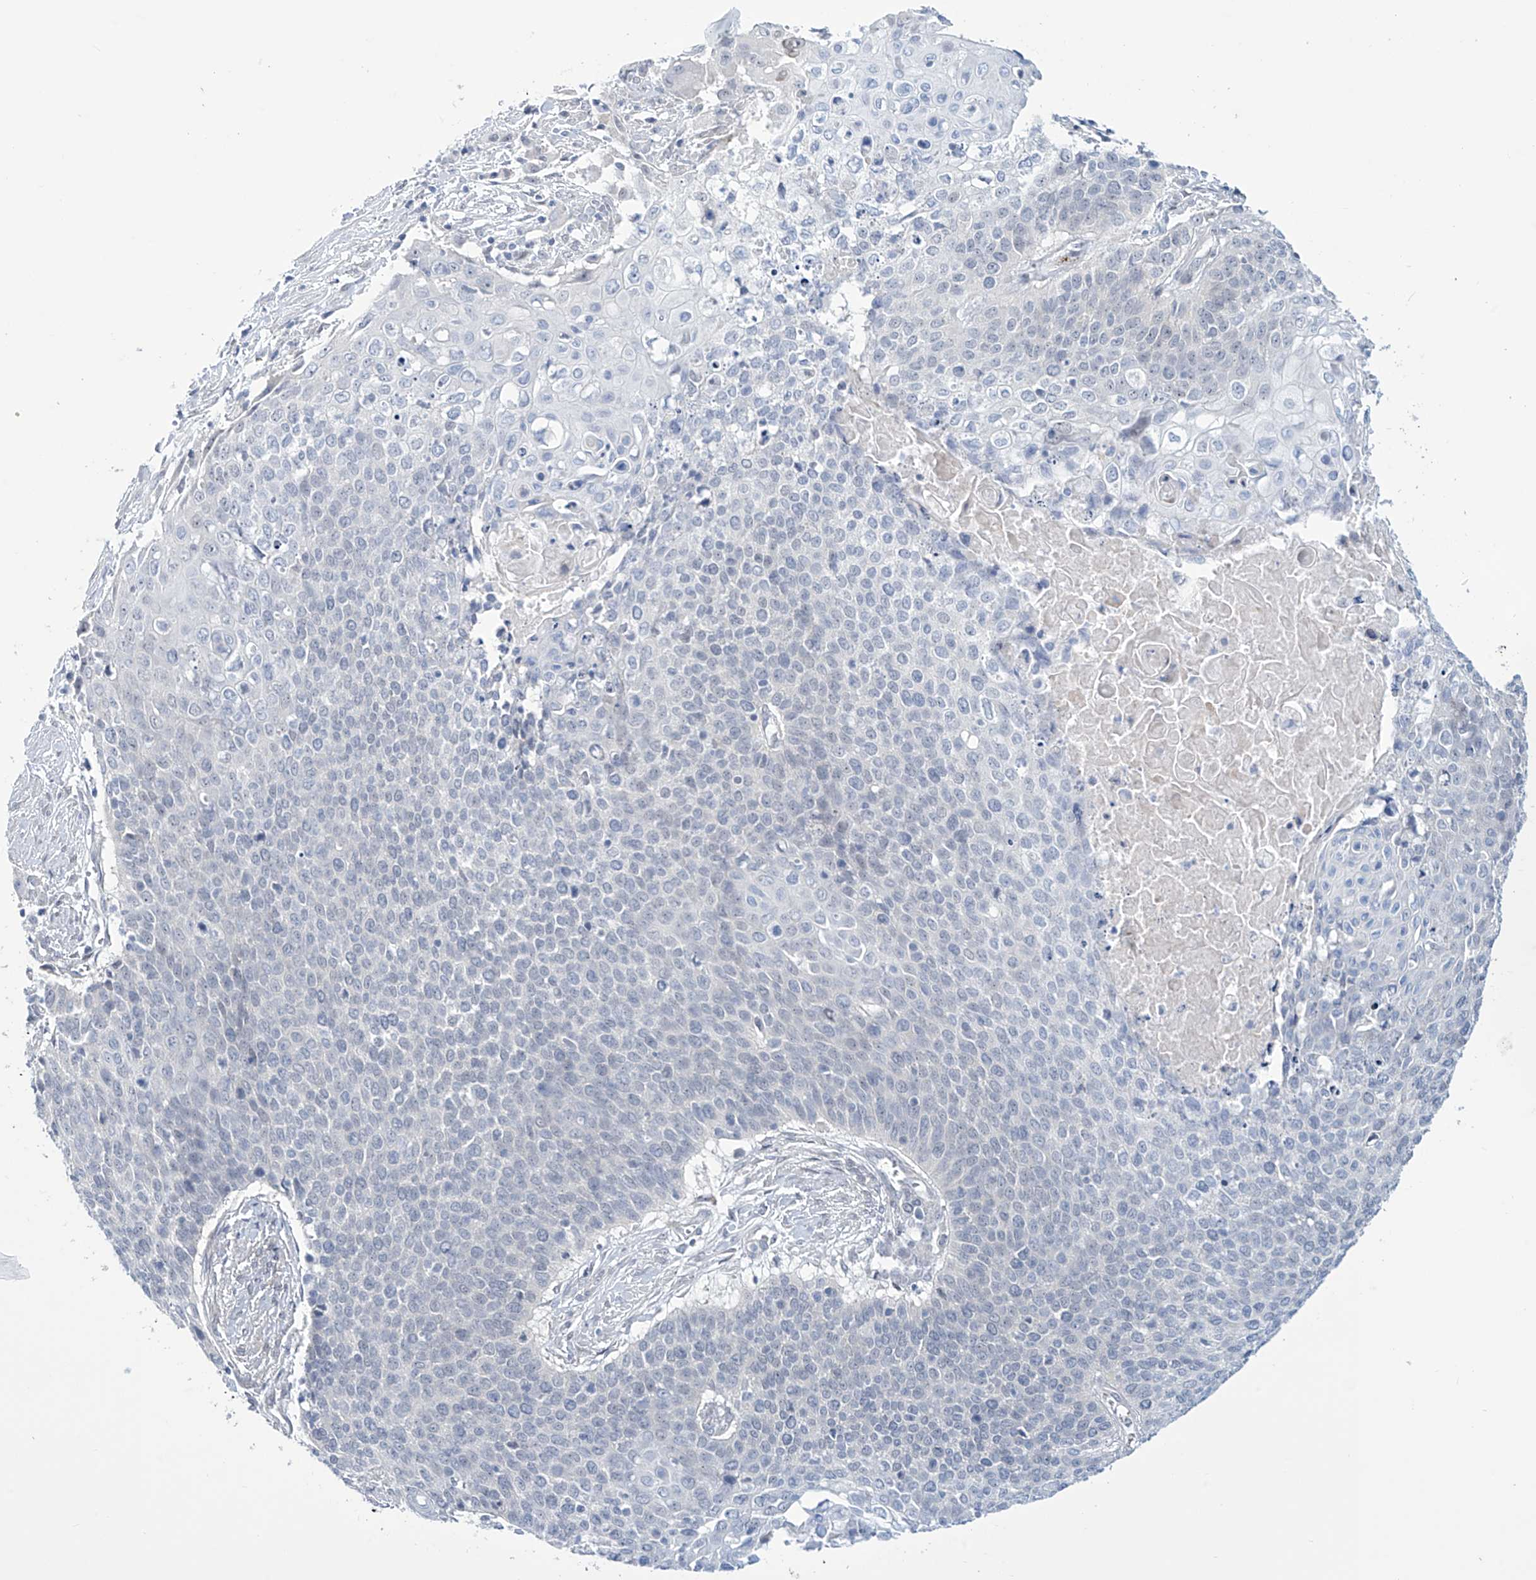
{"staining": {"intensity": "negative", "quantity": "none", "location": "none"}, "tissue": "cervical cancer", "cell_type": "Tumor cells", "image_type": "cancer", "snomed": [{"axis": "morphology", "description": "Squamous cell carcinoma, NOS"}, {"axis": "topography", "description": "Cervix"}], "caption": "The micrograph exhibits no significant expression in tumor cells of cervical squamous cell carcinoma. (Immunohistochemistry (ihc), brightfield microscopy, high magnification).", "gene": "TRIM60", "patient": {"sex": "female", "age": 39}}